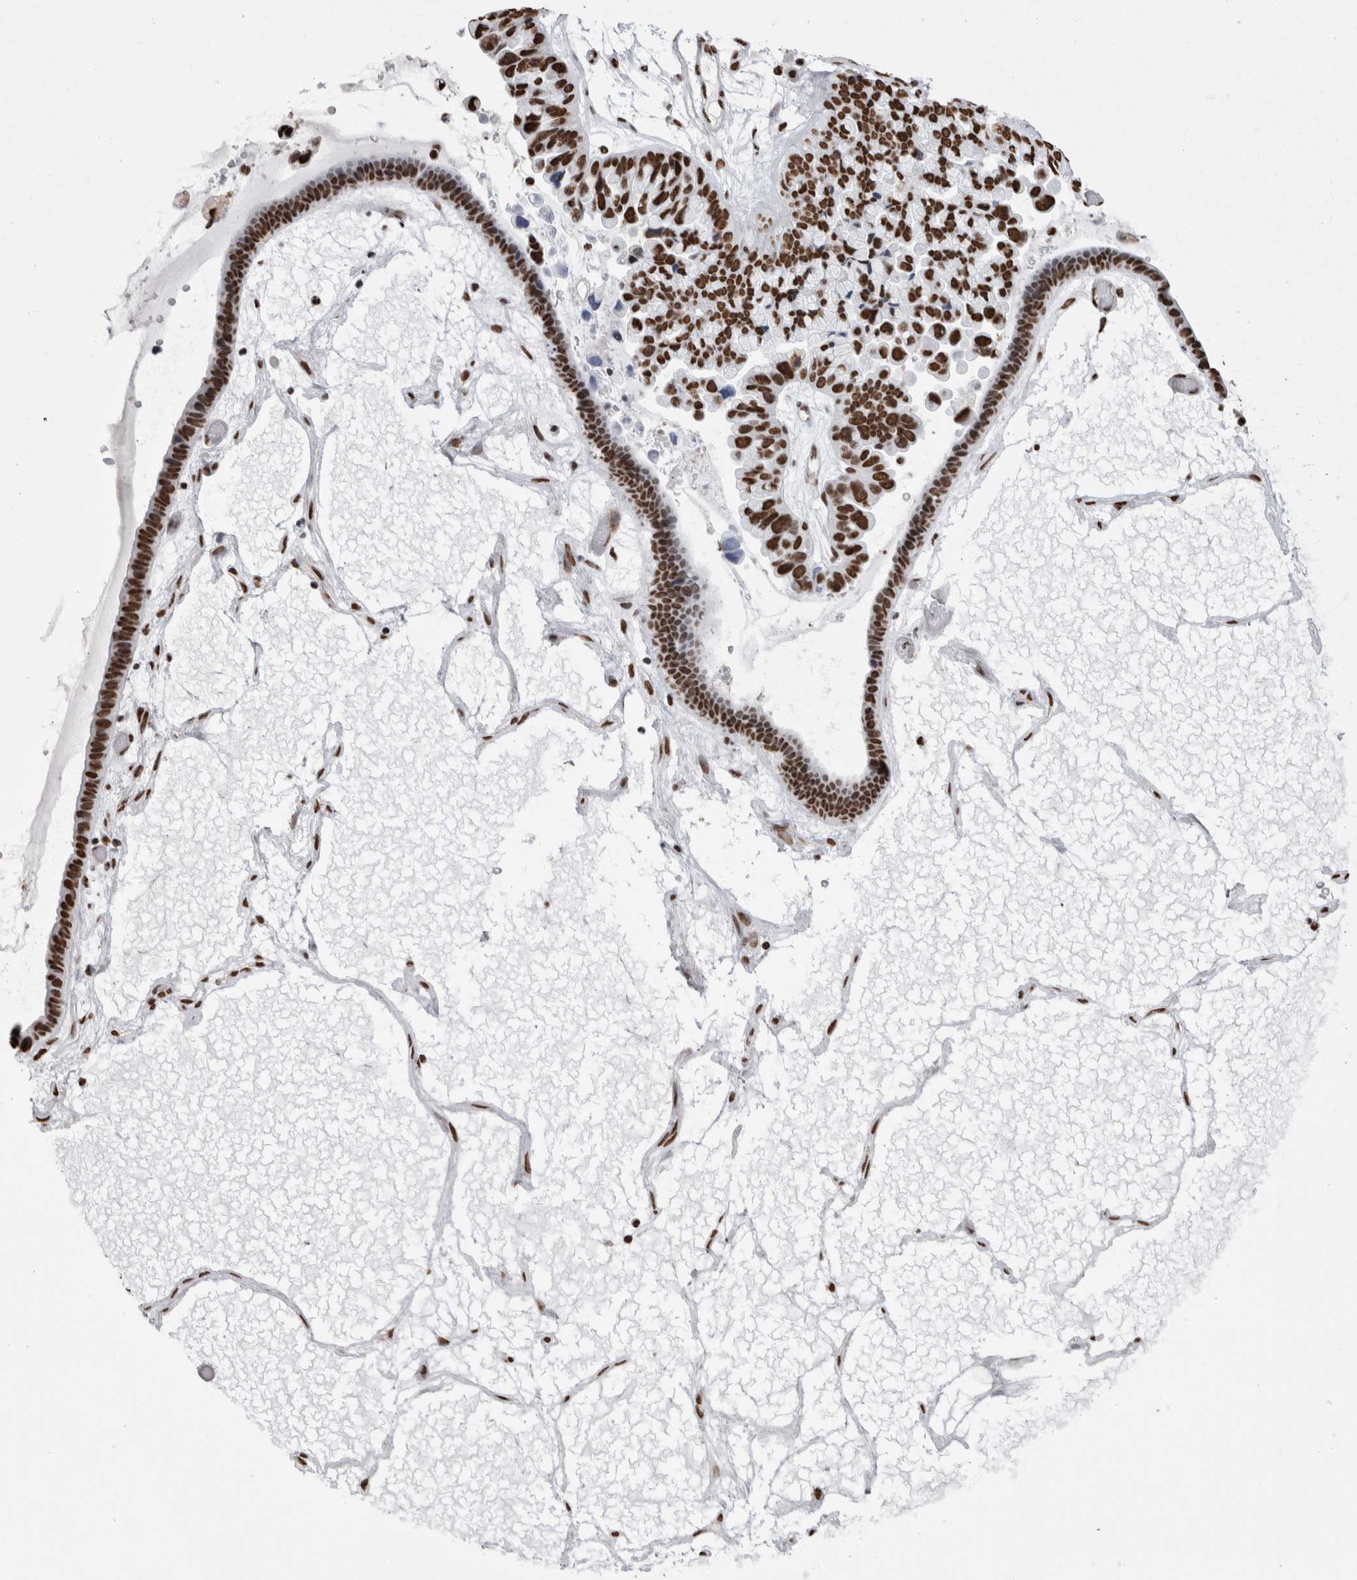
{"staining": {"intensity": "strong", "quantity": ">75%", "location": "nuclear"}, "tissue": "ovarian cancer", "cell_type": "Tumor cells", "image_type": "cancer", "snomed": [{"axis": "morphology", "description": "Cystadenocarcinoma, serous, NOS"}, {"axis": "topography", "description": "Ovary"}], "caption": "Immunohistochemistry of human ovarian cancer shows high levels of strong nuclear staining in approximately >75% of tumor cells. (Stains: DAB (3,3'-diaminobenzidine) in brown, nuclei in blue, Microscopy: brightfield microscopy at high magnification).", "gene": "HNRNPM", "patient": {"sex": "female", "age": 56}}